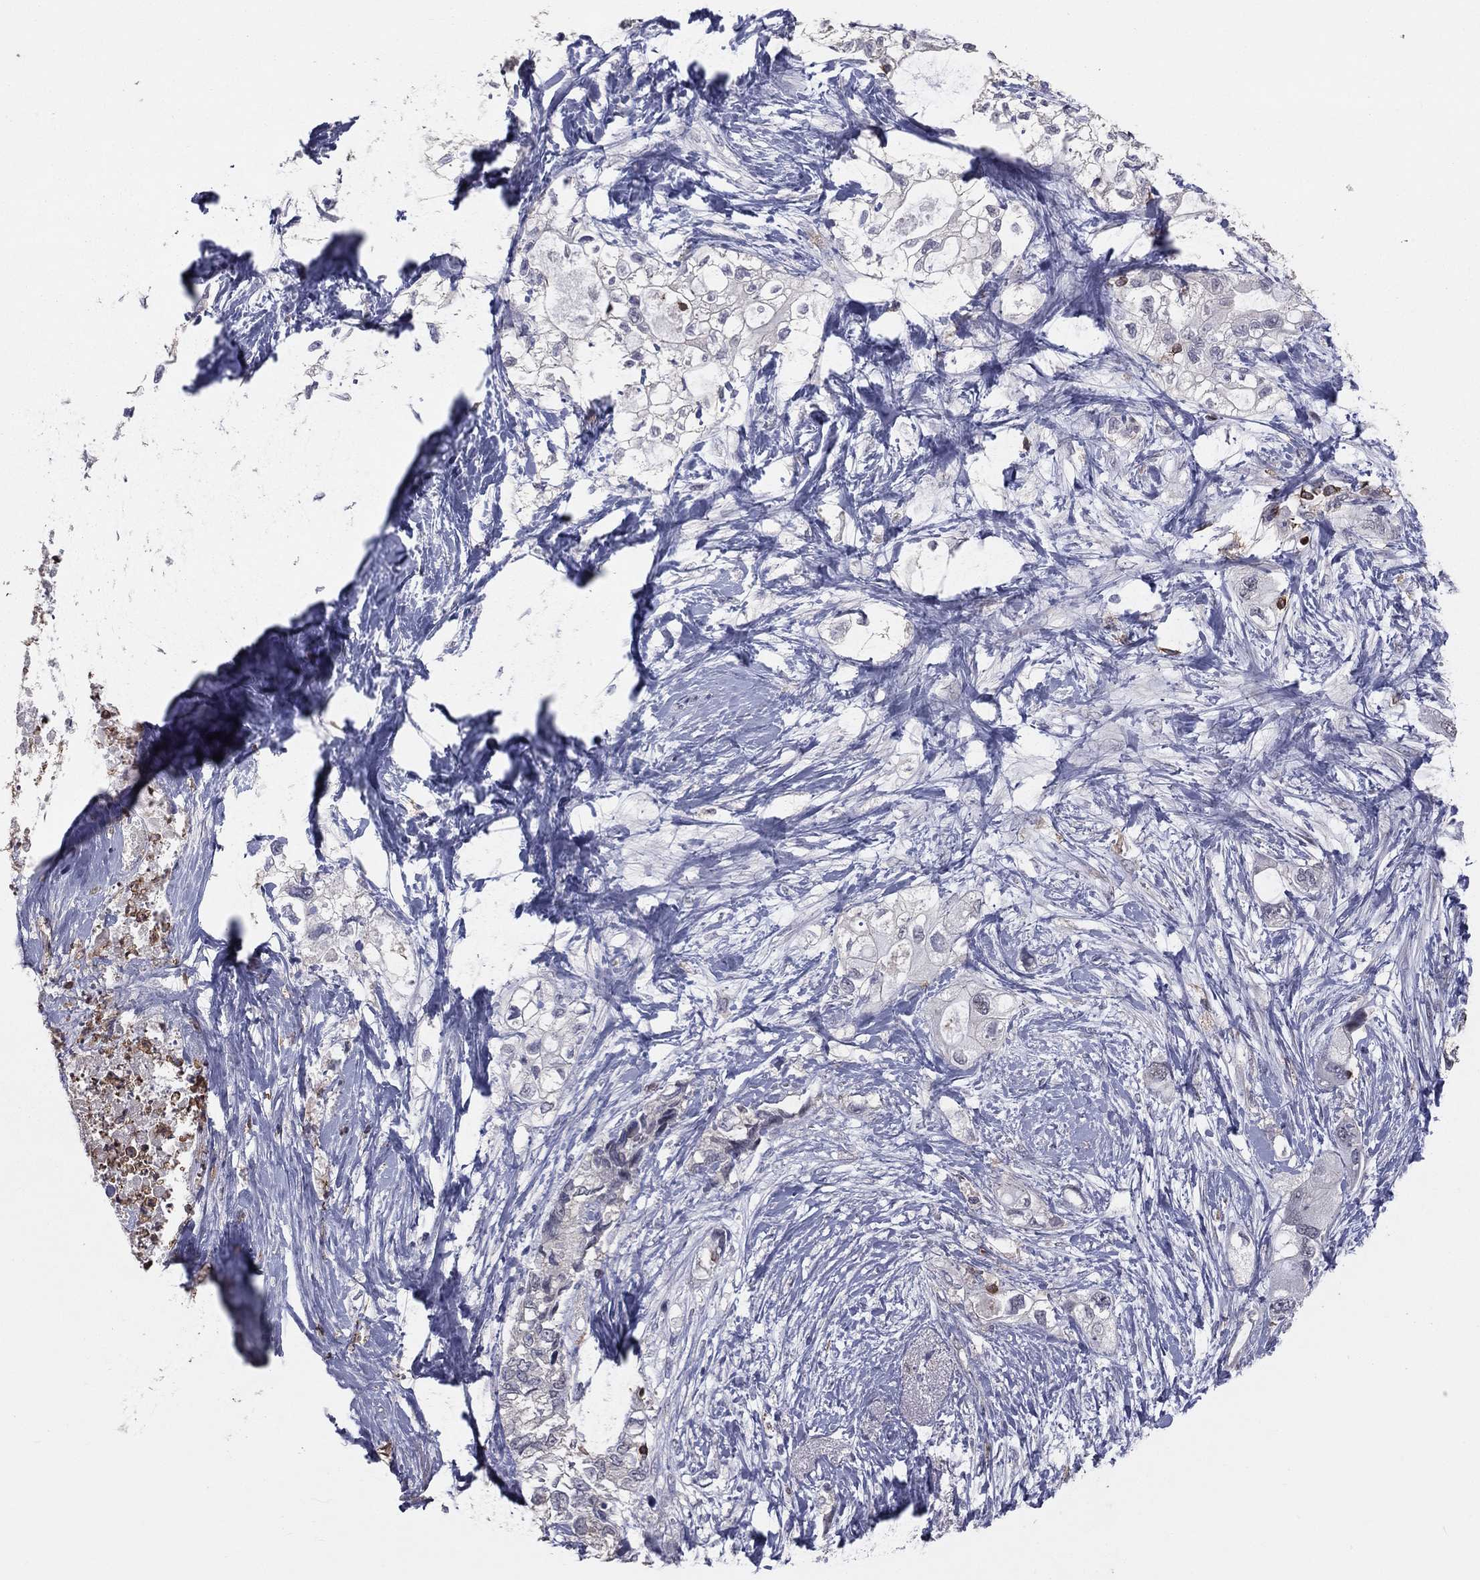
{"staining": {"intensity": "negative", "quantity": "none", "location": "none"}, "tissue": "pancreatic cancer", "cell_type": "Tumor cells", "image_type": "cancer", "snomed": [{"axis": "morphology", "description": "Adenocarcinoma, NOS"}, {"axis": "topography", "description": "Pancreas"}], "caption": "Immunohistochemistry histopathology image of neoplastic tissue: pancreatic cancer stained with DAB exhibits no significant protein staining in tumor cells. Brightfield microscopy of IHC stained with DAB (brown) and hematoxylin (blue), captured at high magnification.", "gene": "PSTPIP1", "patient": {"sex": "female", "age": 56}}